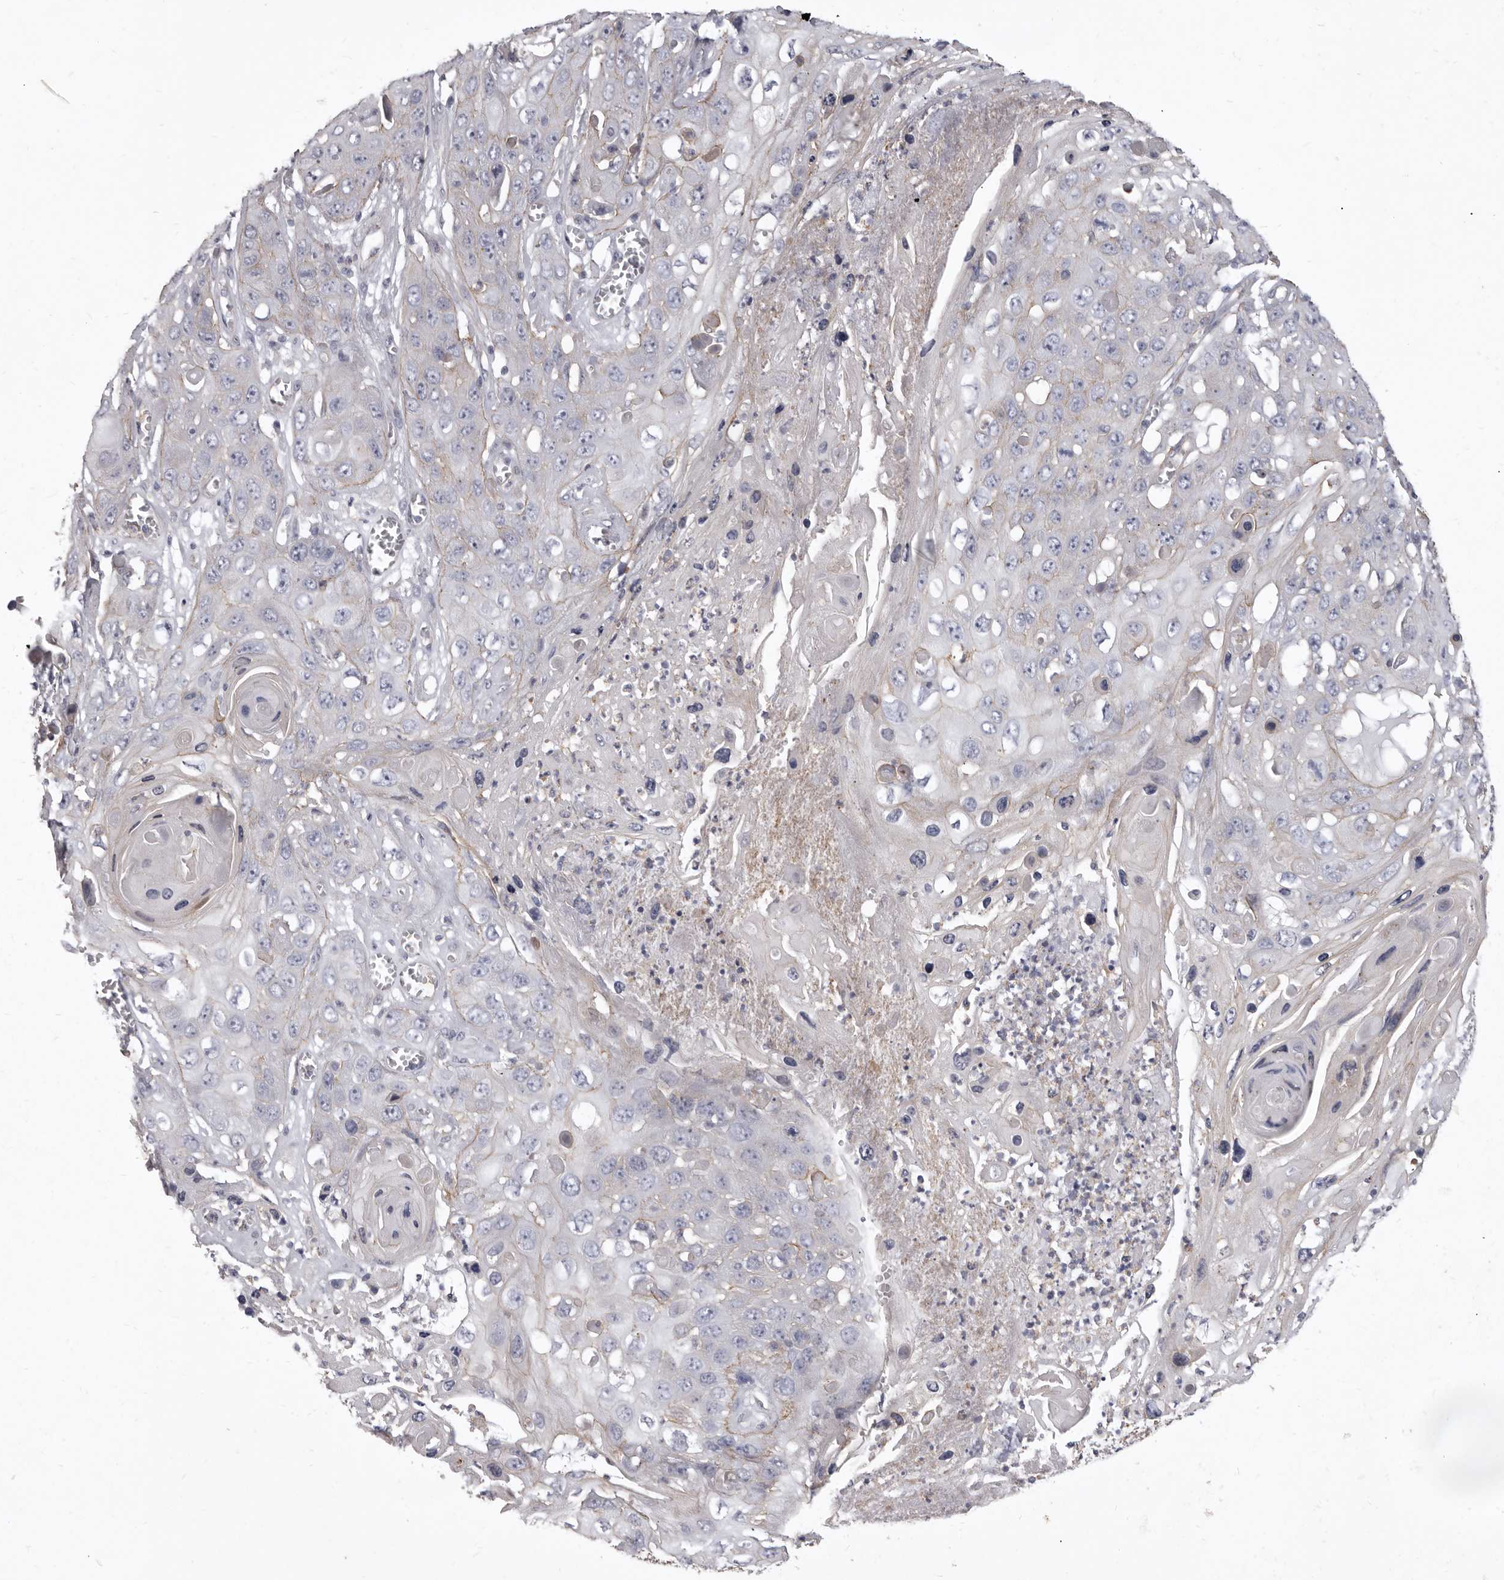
{"staining": {"intensity": "negative", "quantity": "none", "location": "none"}, "tissue": "skin cancer", "cell_type": "Tumor cells", "image_type": "cancer", "snomed": [{"axis": "morphology", "description": "Squamous cell carcinoma, NOS"}, {"axis": "topography", "description": "Skin"}], "caption": "This is an immunohistochemistry (IHC) photomicrograph of human skin squamous cell carcinoma. There is no expression in tumor cells.", "gene": "P2RX6", "patient": {"sex": "male", "age": 55}}